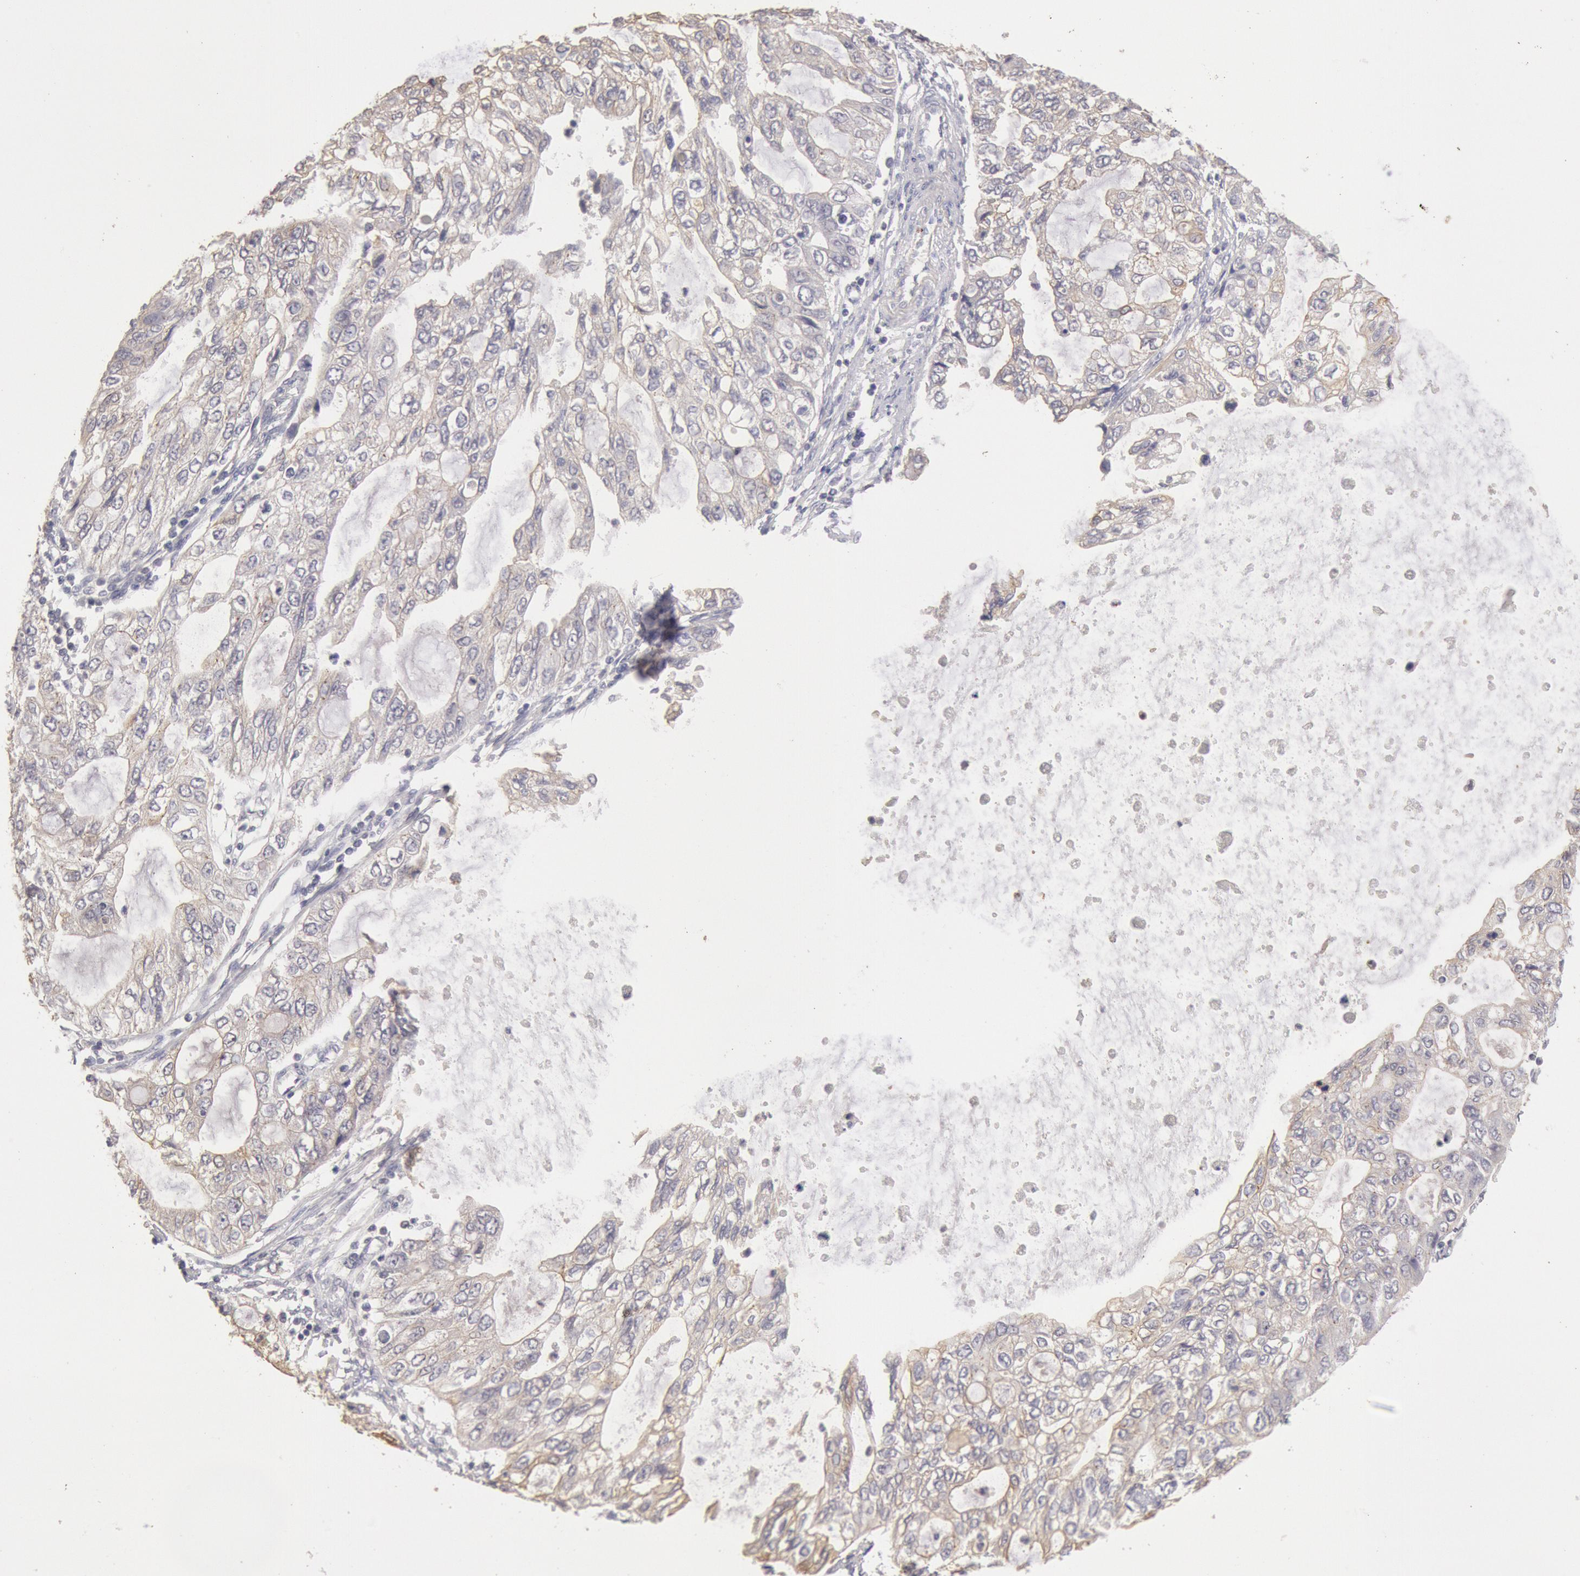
{"staining": {"intensity": "weak", "quantity": "25%-75%", "location": "cytoplasmic/membranous"}, "tissue": "stomach cancer", "cell_type": "Tumor cells", "image_type": "cancer", "snomed": [{"axis": "morphology", "description": "Adenocarcinoma, NOS"}, {"axis": "topography", "description": "Stomach, upper"}], "caption": "About 25%-75% of tumor cells in human stomach cancer (adenocarcinoma) display weak cytoplasmic/membranous protein expression as visualized by brown immunohistochemical staining.", "gene": "ZFP36L1", "patient": {"sex": "female", "age": 52}}